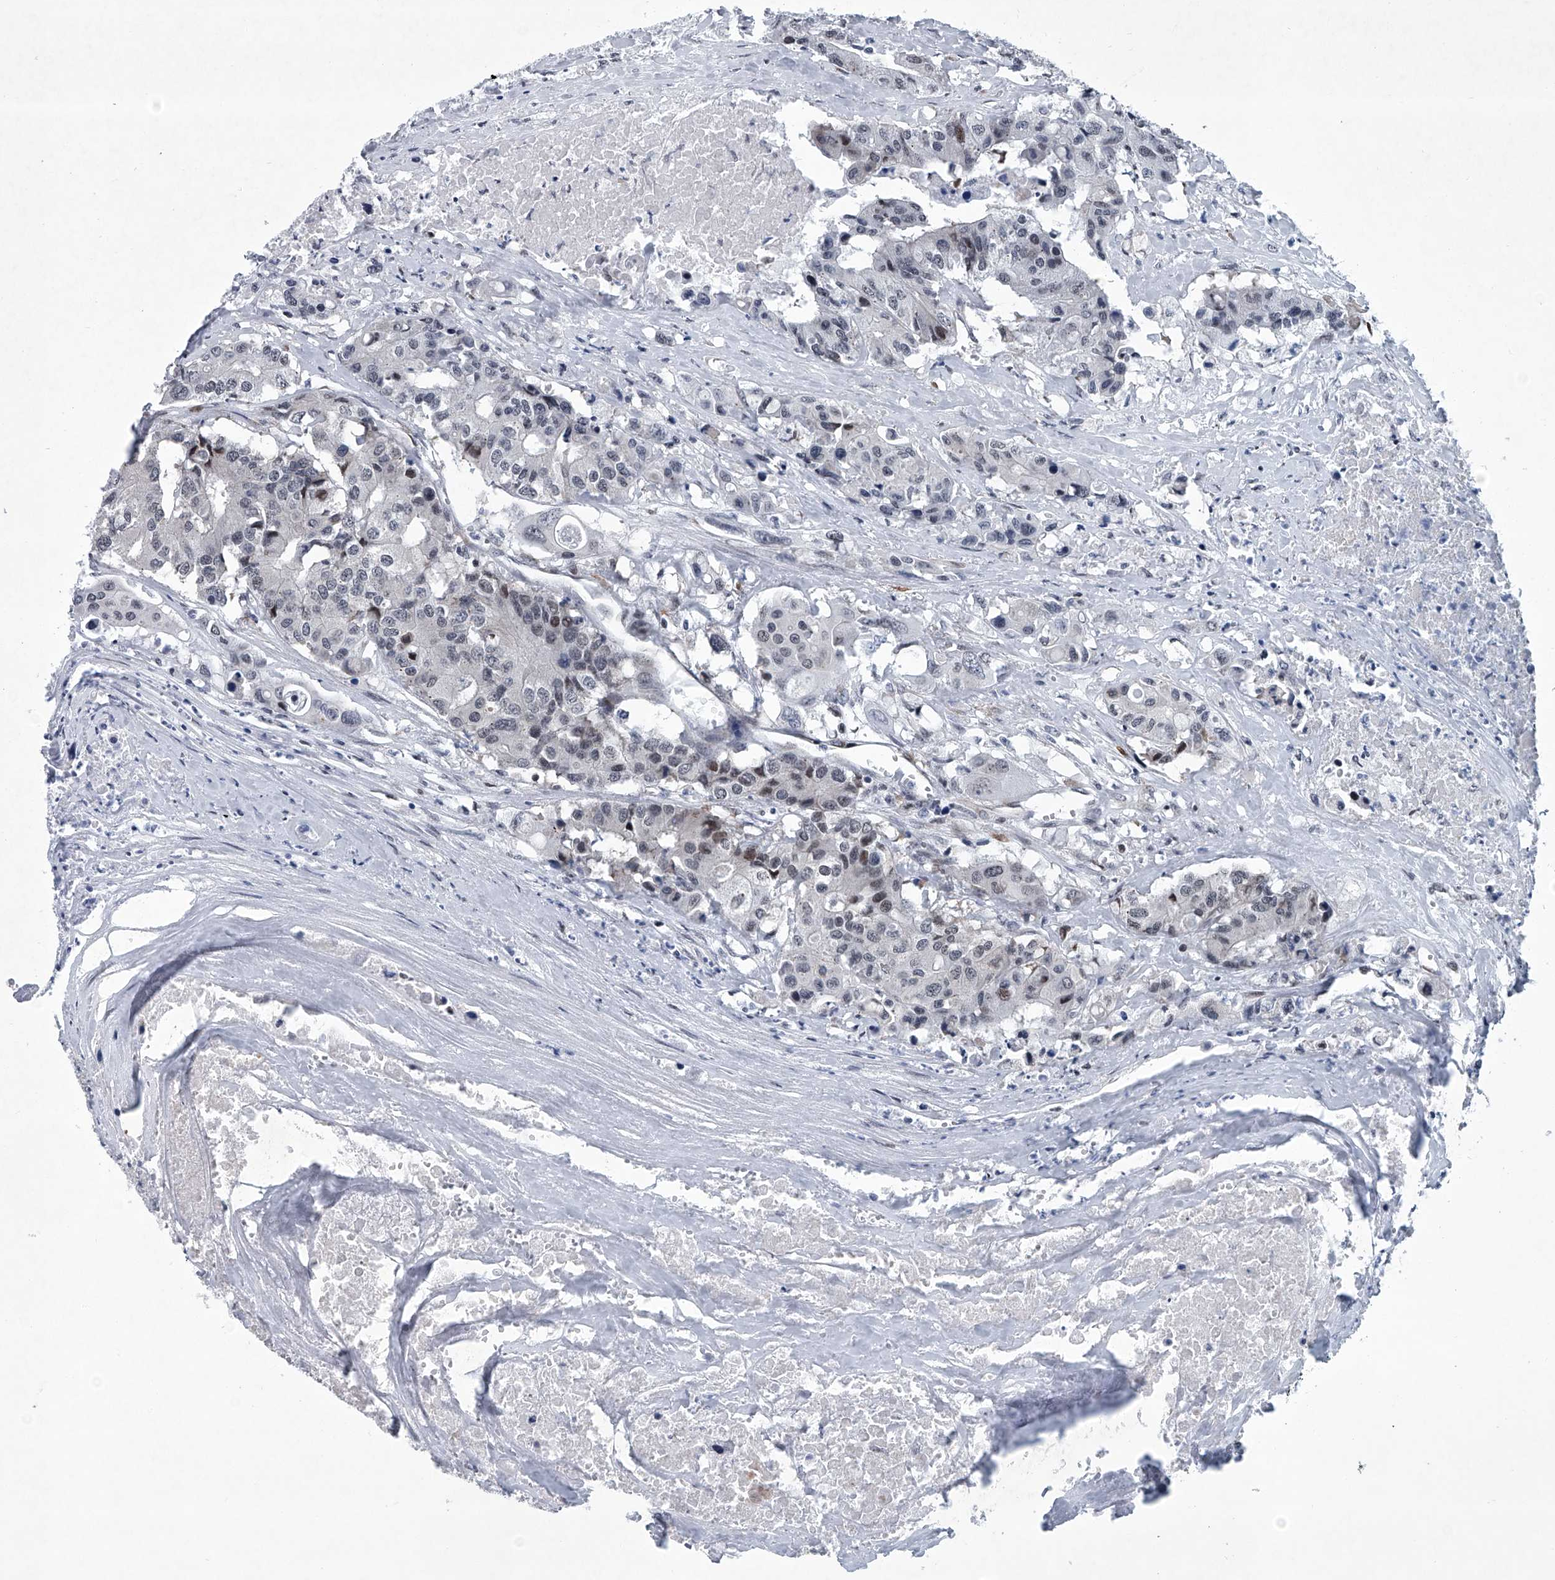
{"staining": {"intensity": "moderate", "quantity": "<25%", "location": "nuclear"}, "tissue": "colorectal cancer", "cell_type": "Tumor cells", "image_type": "cancer", "snomed": [{"axis": "morphology", "description": "Adenocarcinoma, NOS"}, {"axis": "topography", "description": "Colon"}], "caption": "This is an image of immunohistochemistry staining of adenocarcinoma (colorectal), which shows moderate expression in the nuclear of tumor cells.", "gene": "PPP2R5D", "patient": {"sex": "male", "age": 77}}